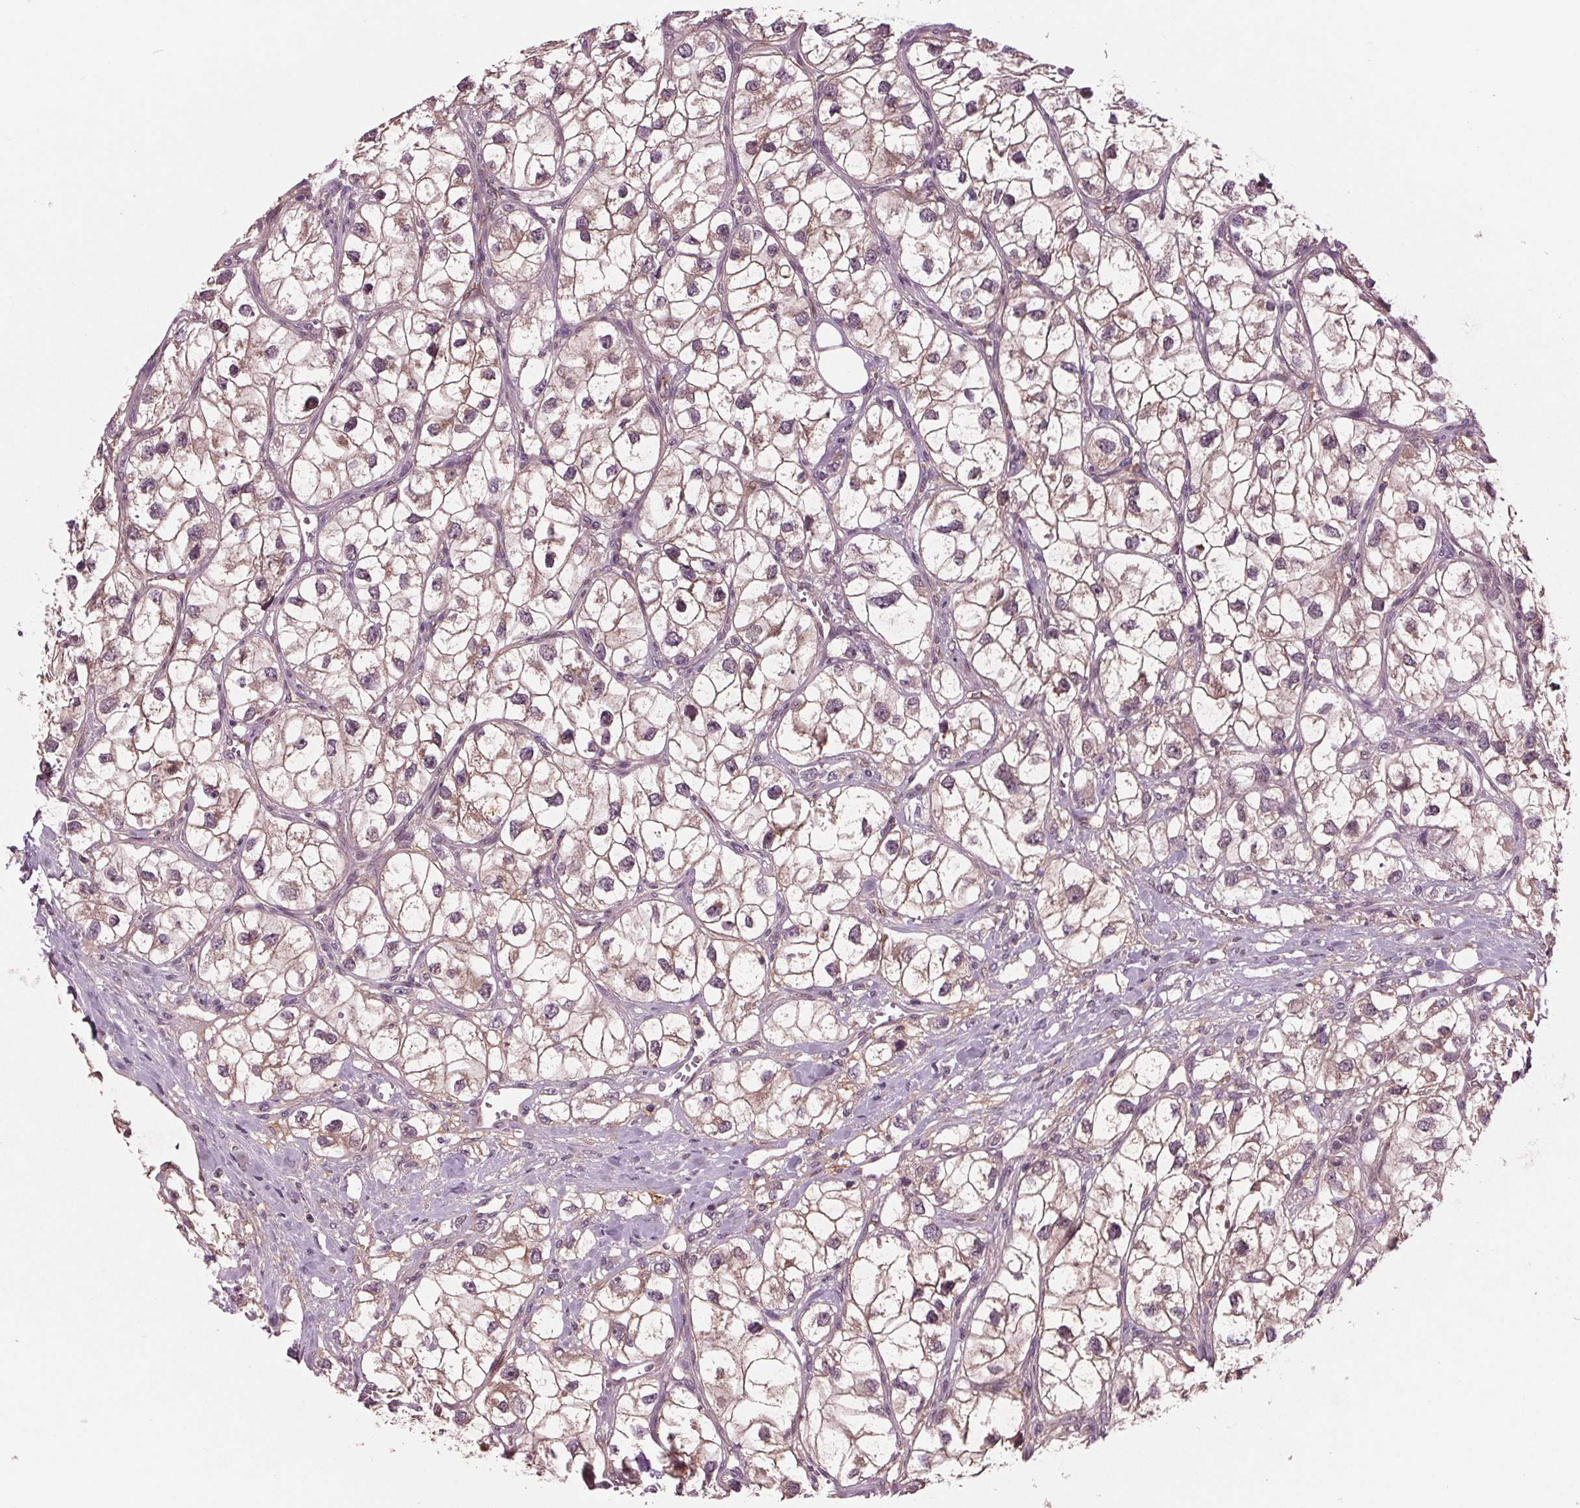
{"staining": {"intensity": "moderate", "quantity": "<25%", "location": "cytoplasmic/membranous,nuclear"}, "tissue": "renal cancer", "cell_type": "Tumor cells", "image_type": "cancer", "snomed": [{"axis": "morphology", "description": "Adenocarcinoma, NOS"}, {"axis": "topography", "description": "Kidney"}], "caption": "Approximately <25% of tumor cells in human renal cancer exhibit moderate cytoplasmic/membranous and nuclear protein expression as visualized by brown immunohistochemical staining.", "gene": "MAPK8", "patient": {"sex": "male", "age": 59}}